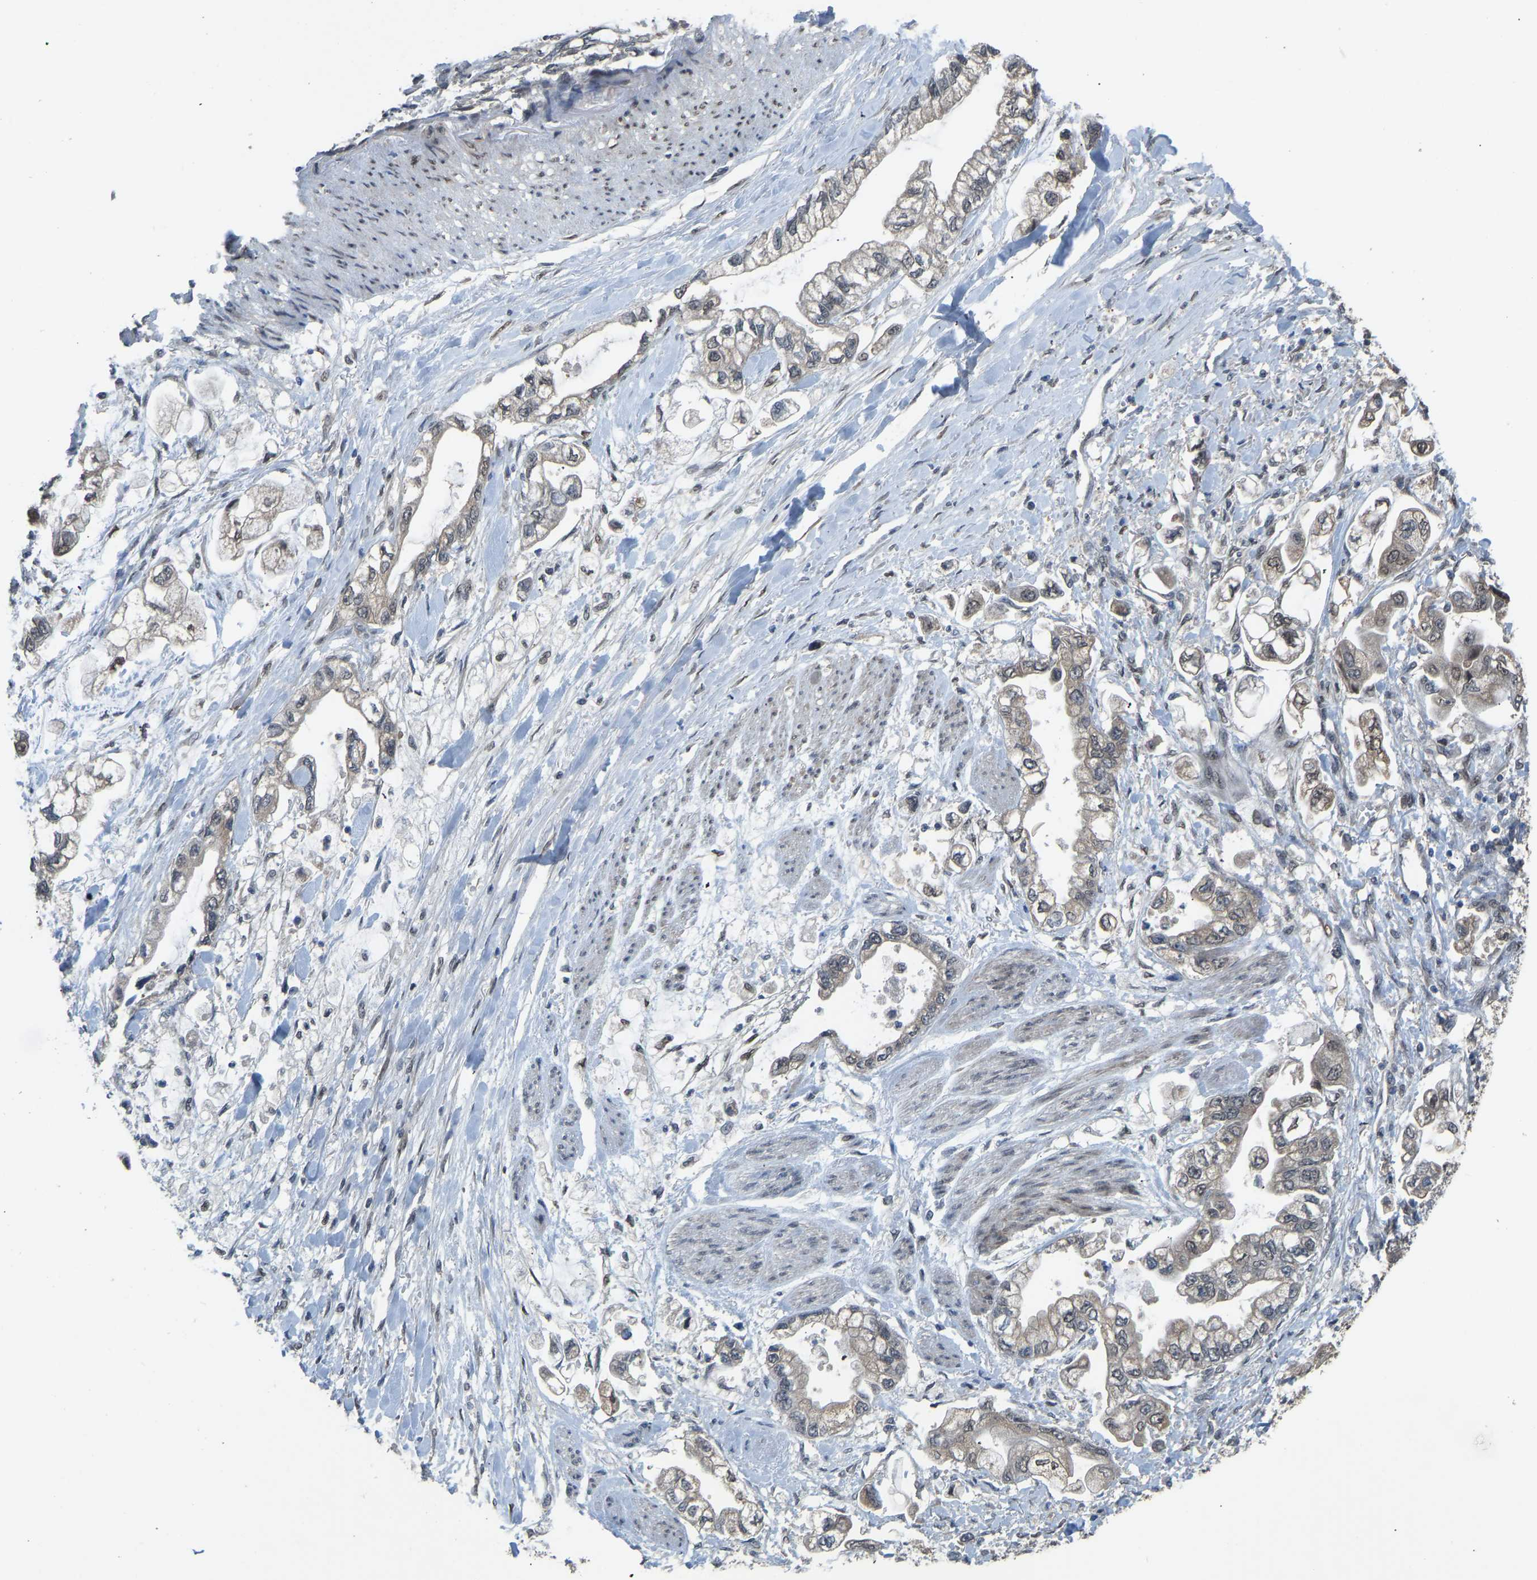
{"staining": {"intensity": "weak", "quantity": "<25%", "location": "nuclear"}, "tissue": "stomach cancer", "cell_type": "Tumor cells", "image_type": "cancer", "snomed": [{"axis": "morphology", "description": "Normal tissue, NOS"}, {"axis": "morphology", "description": "Adenocarcinoma, NOS"}, {"axis": "topography", "description": "Stomach"}], "caption": "Human stomach cancer (adenocarcinoma) stained for a protein using immunohistochemistry (IHC) displays no staining in tumor cells.", "gene": "KPNA6", "patient": {"sex": "male", "age": 62}}